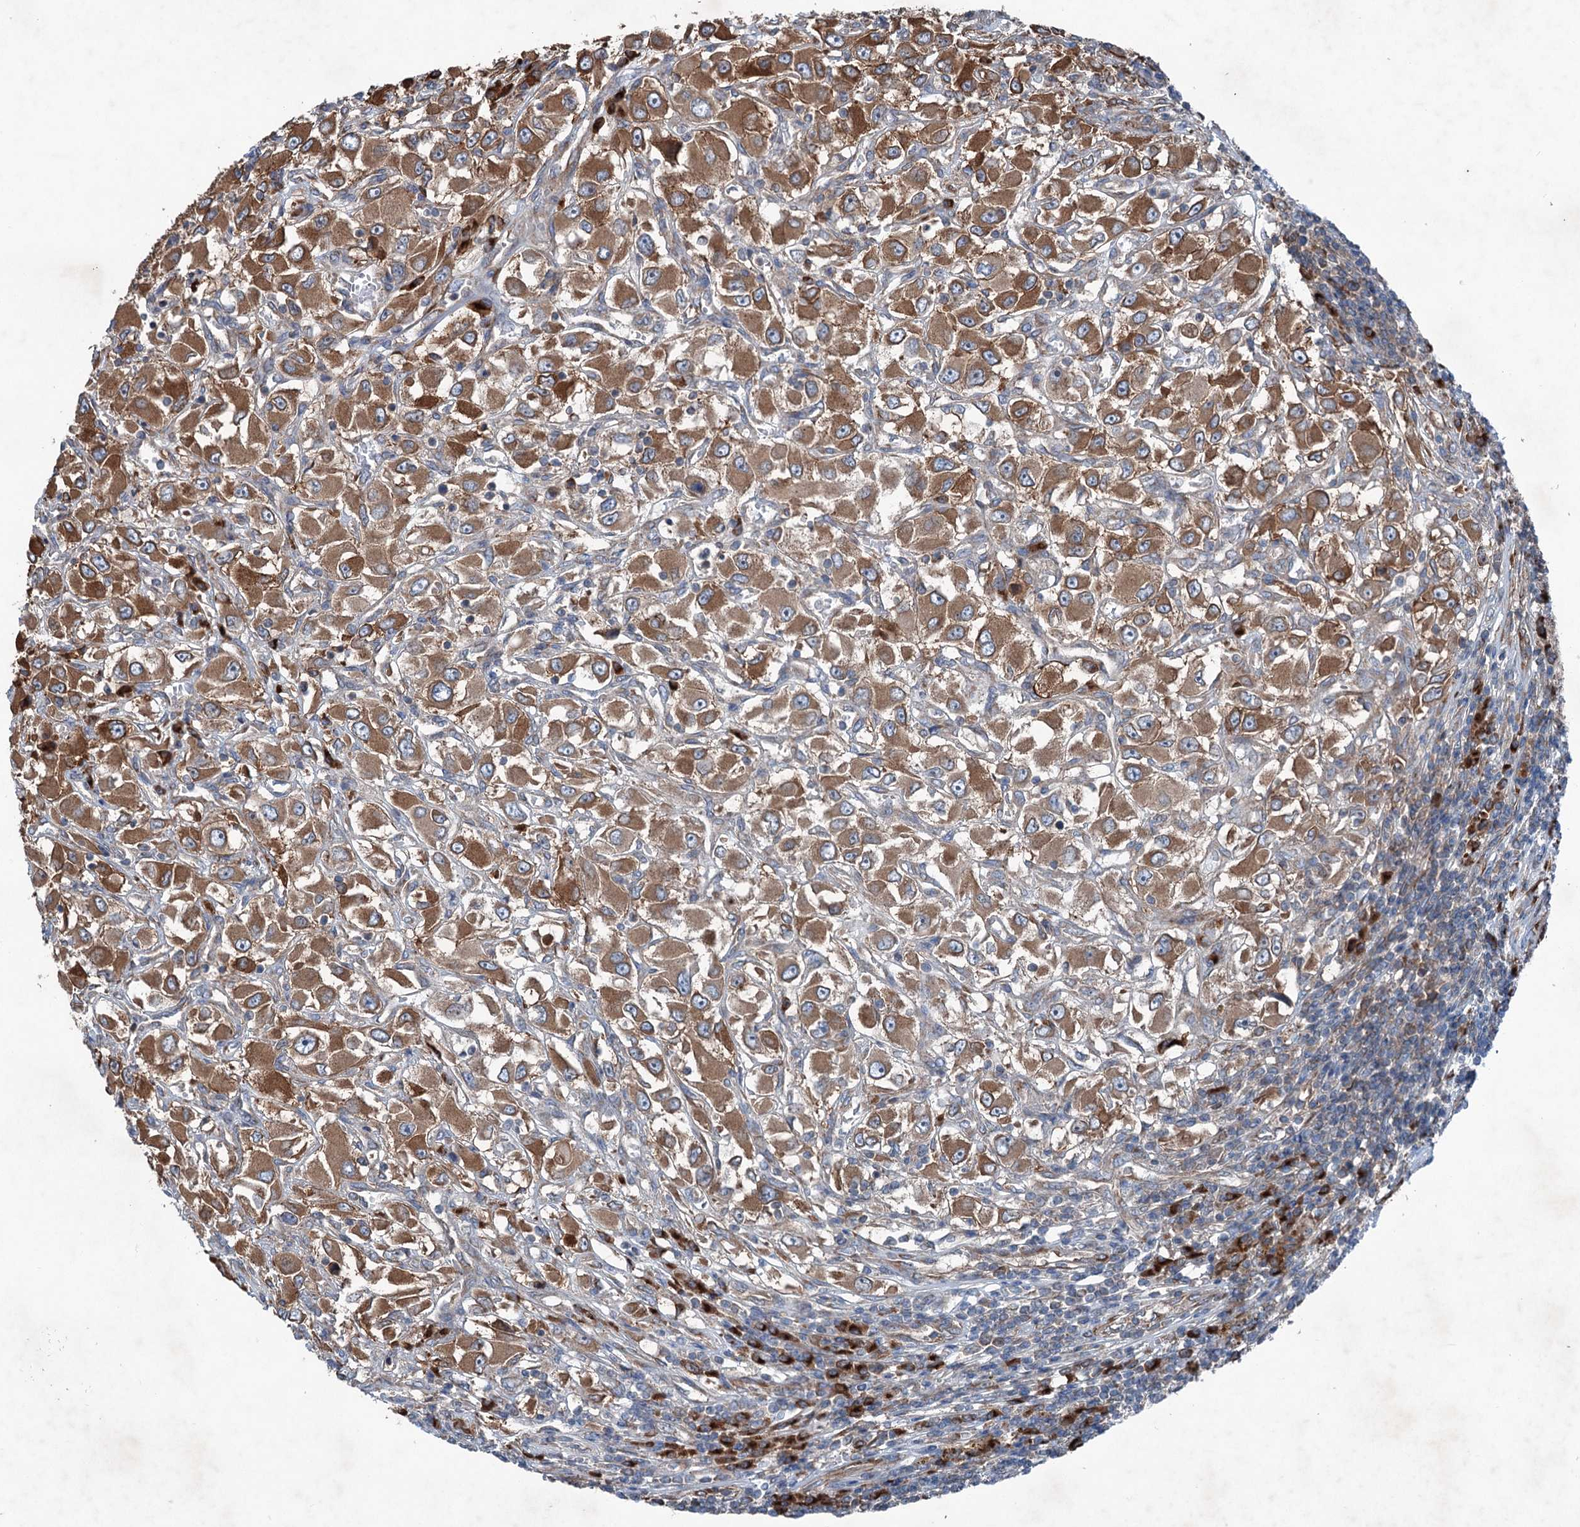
{"staining": {"intensity": "moderate", "quantity": ">75%", "location": "cytoplasmic/membranous"}, "tissue": "renal cancer", "cell_type": "Tumor cells", "image_type": "cancer", "snomed": [{"axis": "morphology", "description": "Adenocarcinoma, NOS"}, {"axis": "topography", "description": "Kidney"}], "caption": "High-magnification brightfield microscopy of renal adenocarcinoma stained with DAB (brown) and counterstained with hematoxylin (blue). tumor cells exhibit moderate cytoplasmic/membranous expression is appreciated in about>75% of cells.", "gene": "CALCOCO1", "patient": {"sex": "female", "age": 52}}